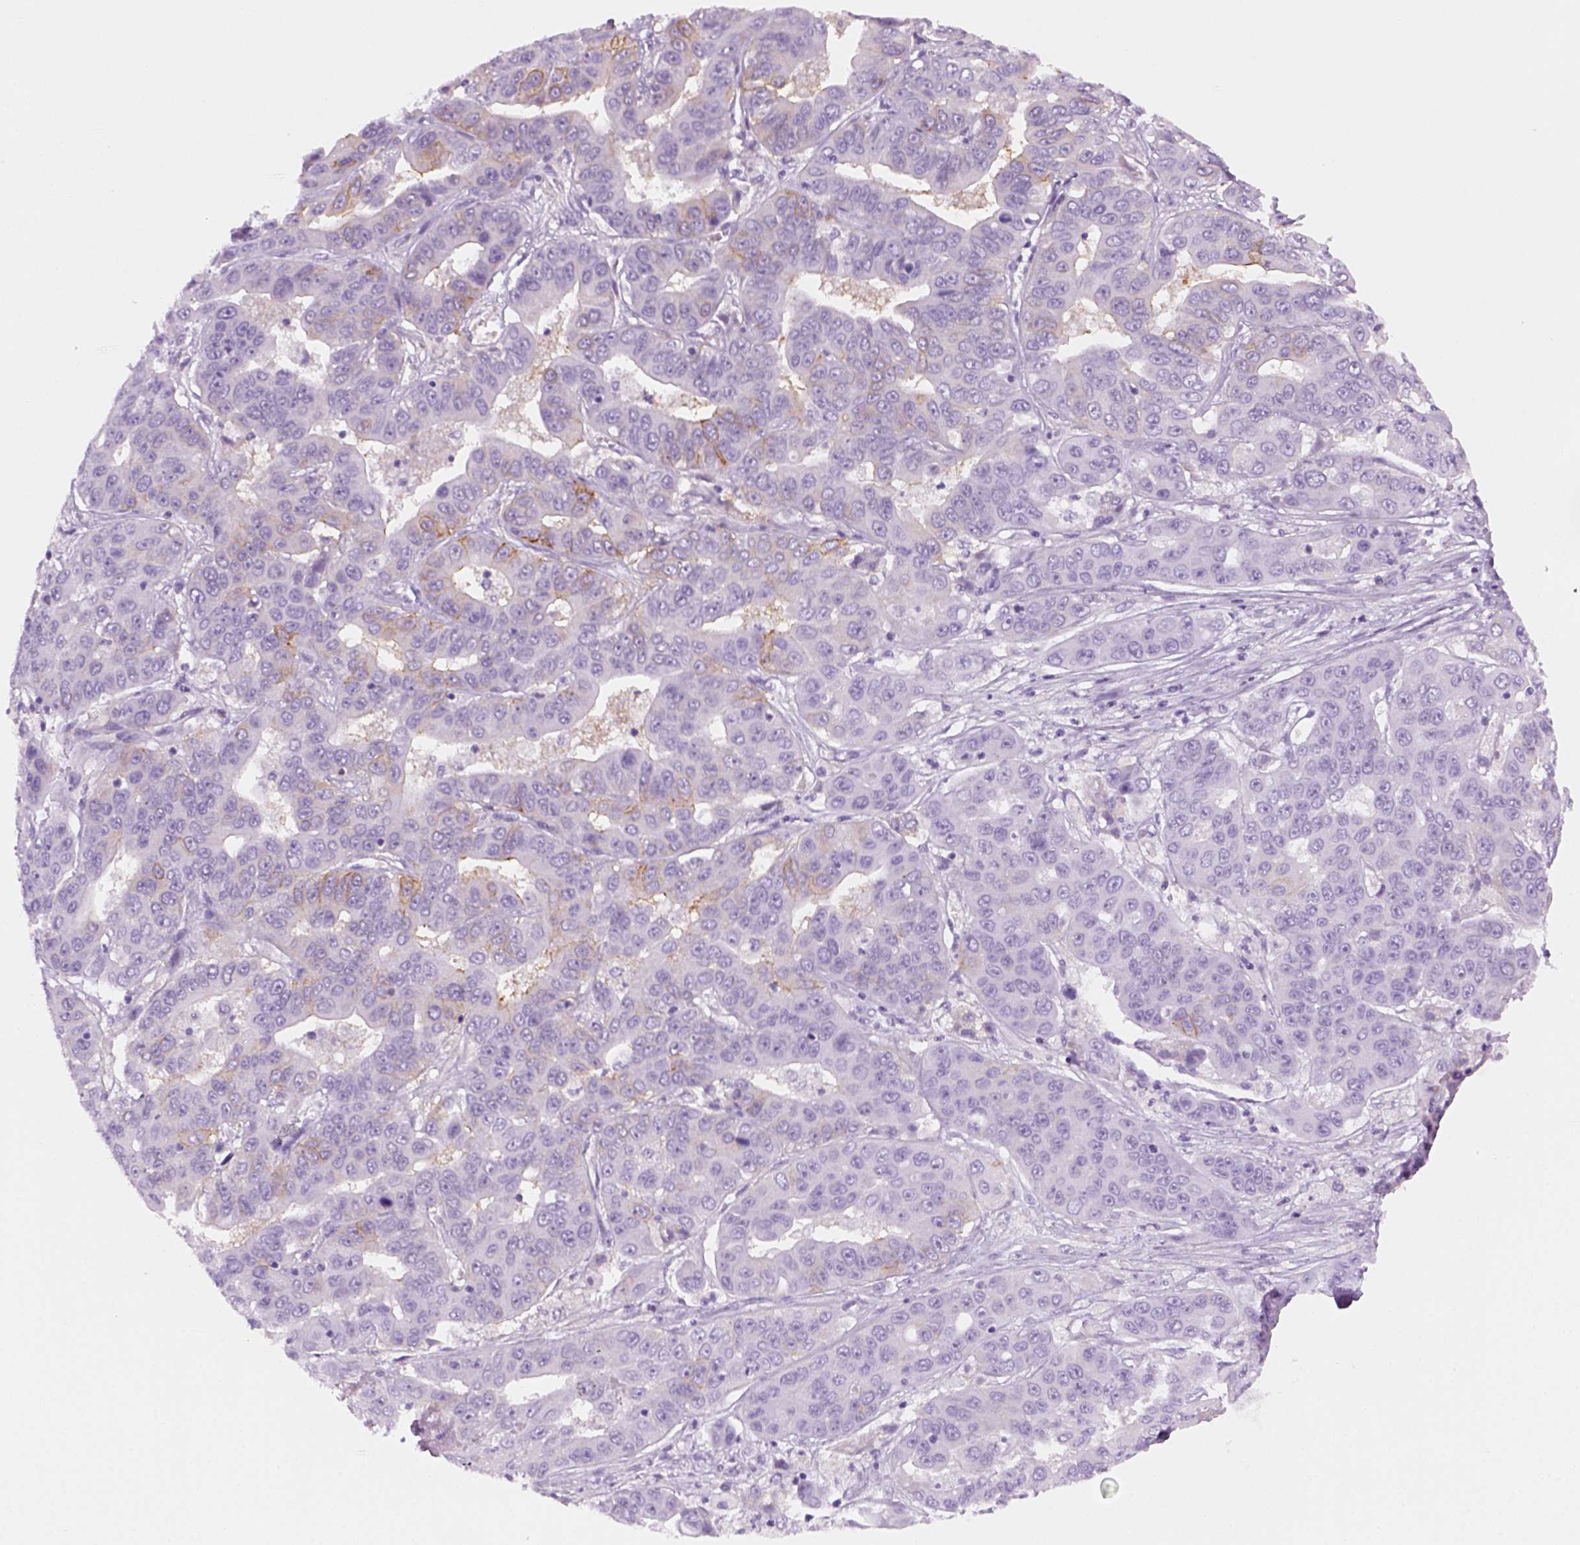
{"staining": {"intensity": "negative", "quantity": "none", "location": "none"}, "tissue": "liver cancer", "cell_type": "Tumor cells", "image_type": "cancer", "snomed": [{"axis": "morphology", "description": "Cholangiocarcinoma"}, {"axis": "topography", "description": "Liver"}], "caption": "IHC histopathology image of neoplastic tissue: cholangiocarcinoma (liver) stained with DAB (3,3'-diaminobenzidine) exhibits no significant protein staining in tumor cells.", "gene": "AQP3", "patient": {"sex": "female", "age": 52}}